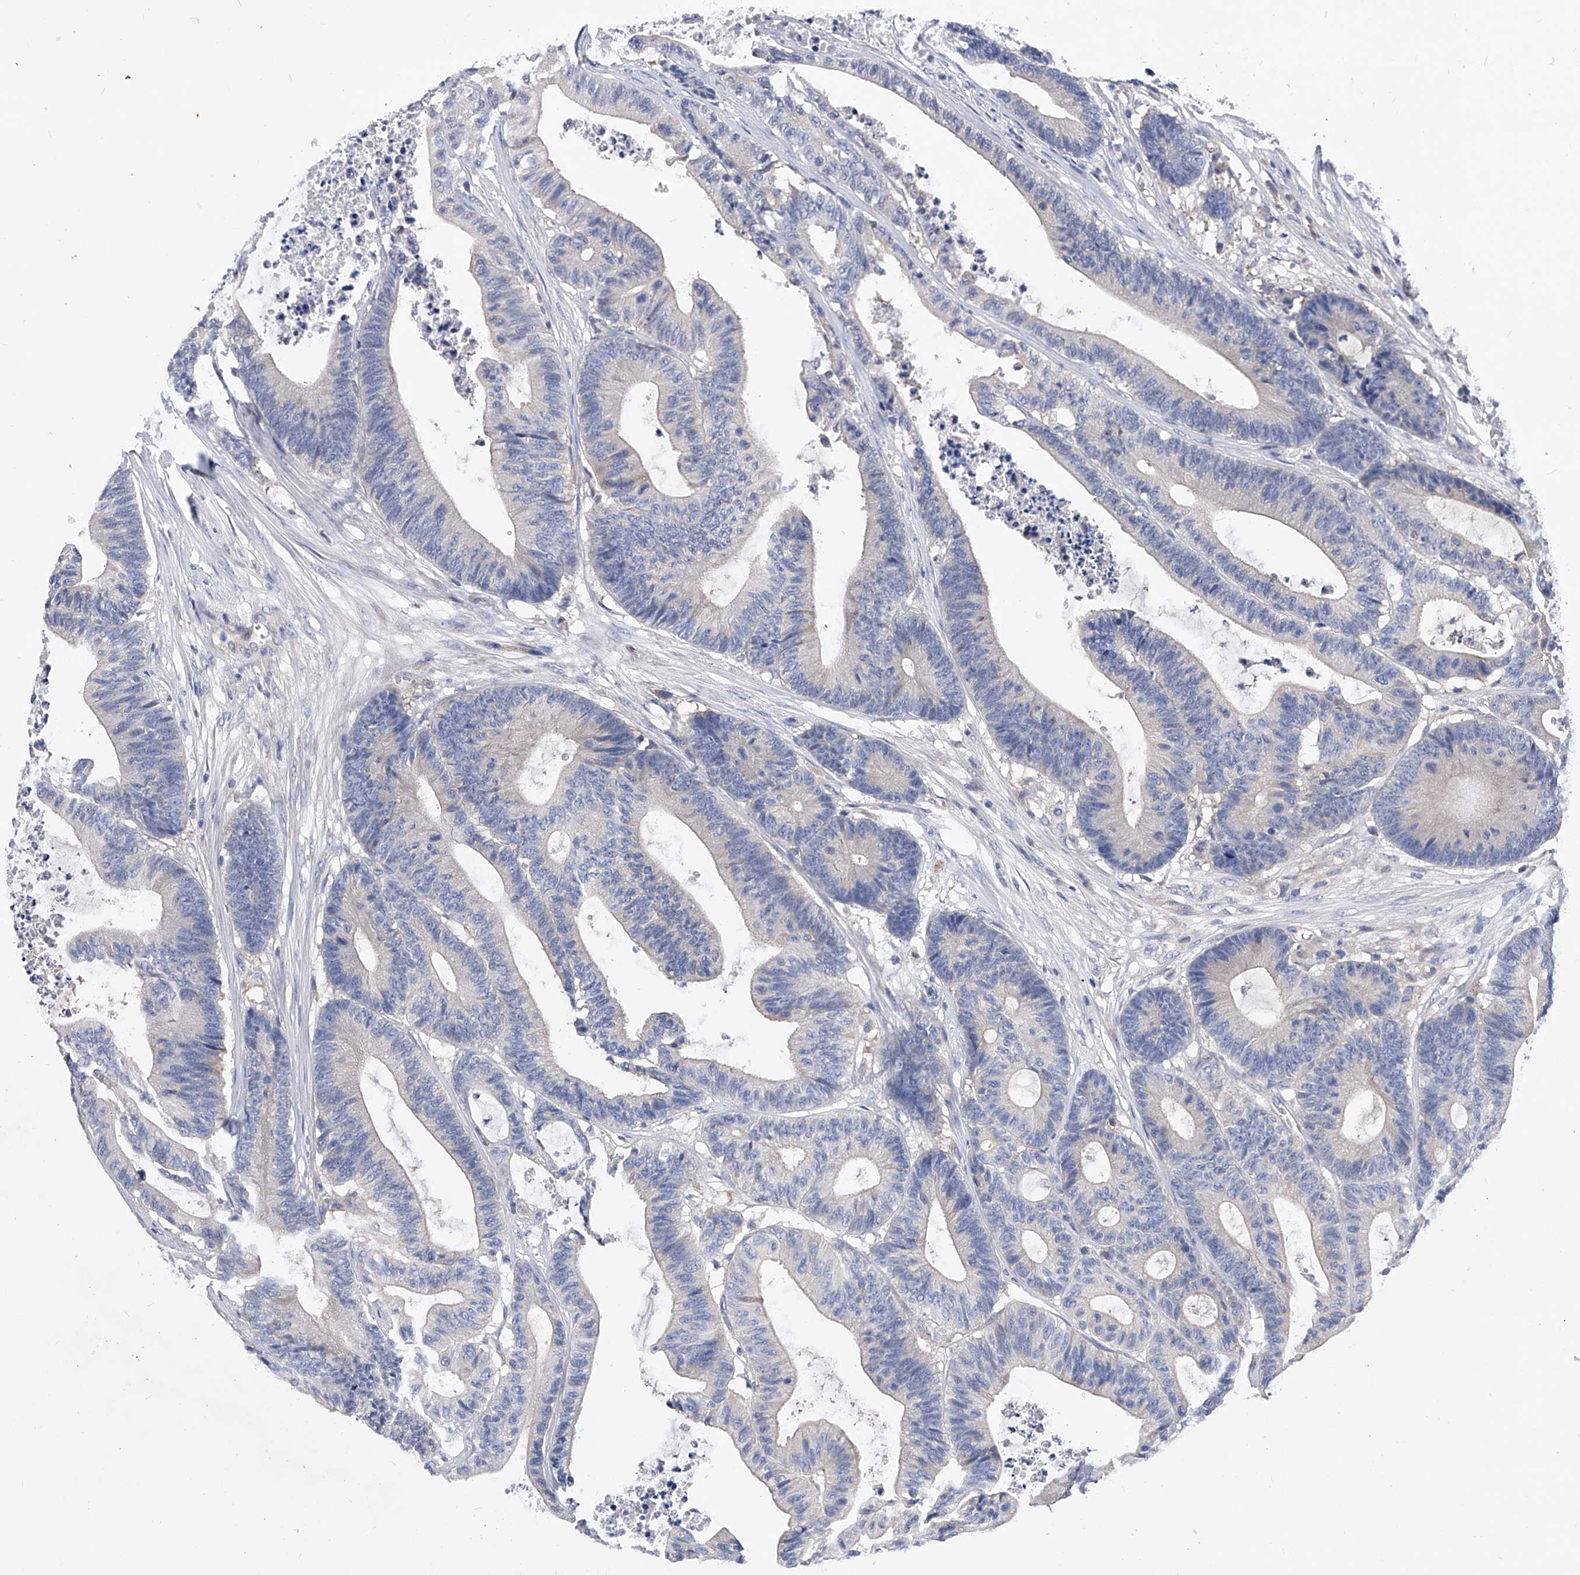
{"staining": {"intensity": "negative", "quantity": "none", "location": "none"}, "tissue": "colorectal cancer", "cell_type": "Tumor cells", "image_type": "cancer", "snomed": [{"axis": "morphology", "description": "Adenocarcinoma, NOS"}, {"axis": "topography", "description": "Colon"}], "caption": "An immunohistochemistry (IHC) photomicrograph of colorectal cancer (adenocarcinoma) is shown. There is no staining in tumor cells of colorectal cancer (adenocarcinoma).", "gene": "PPP5C", "patient": {"sex": "female", "age": 84}}